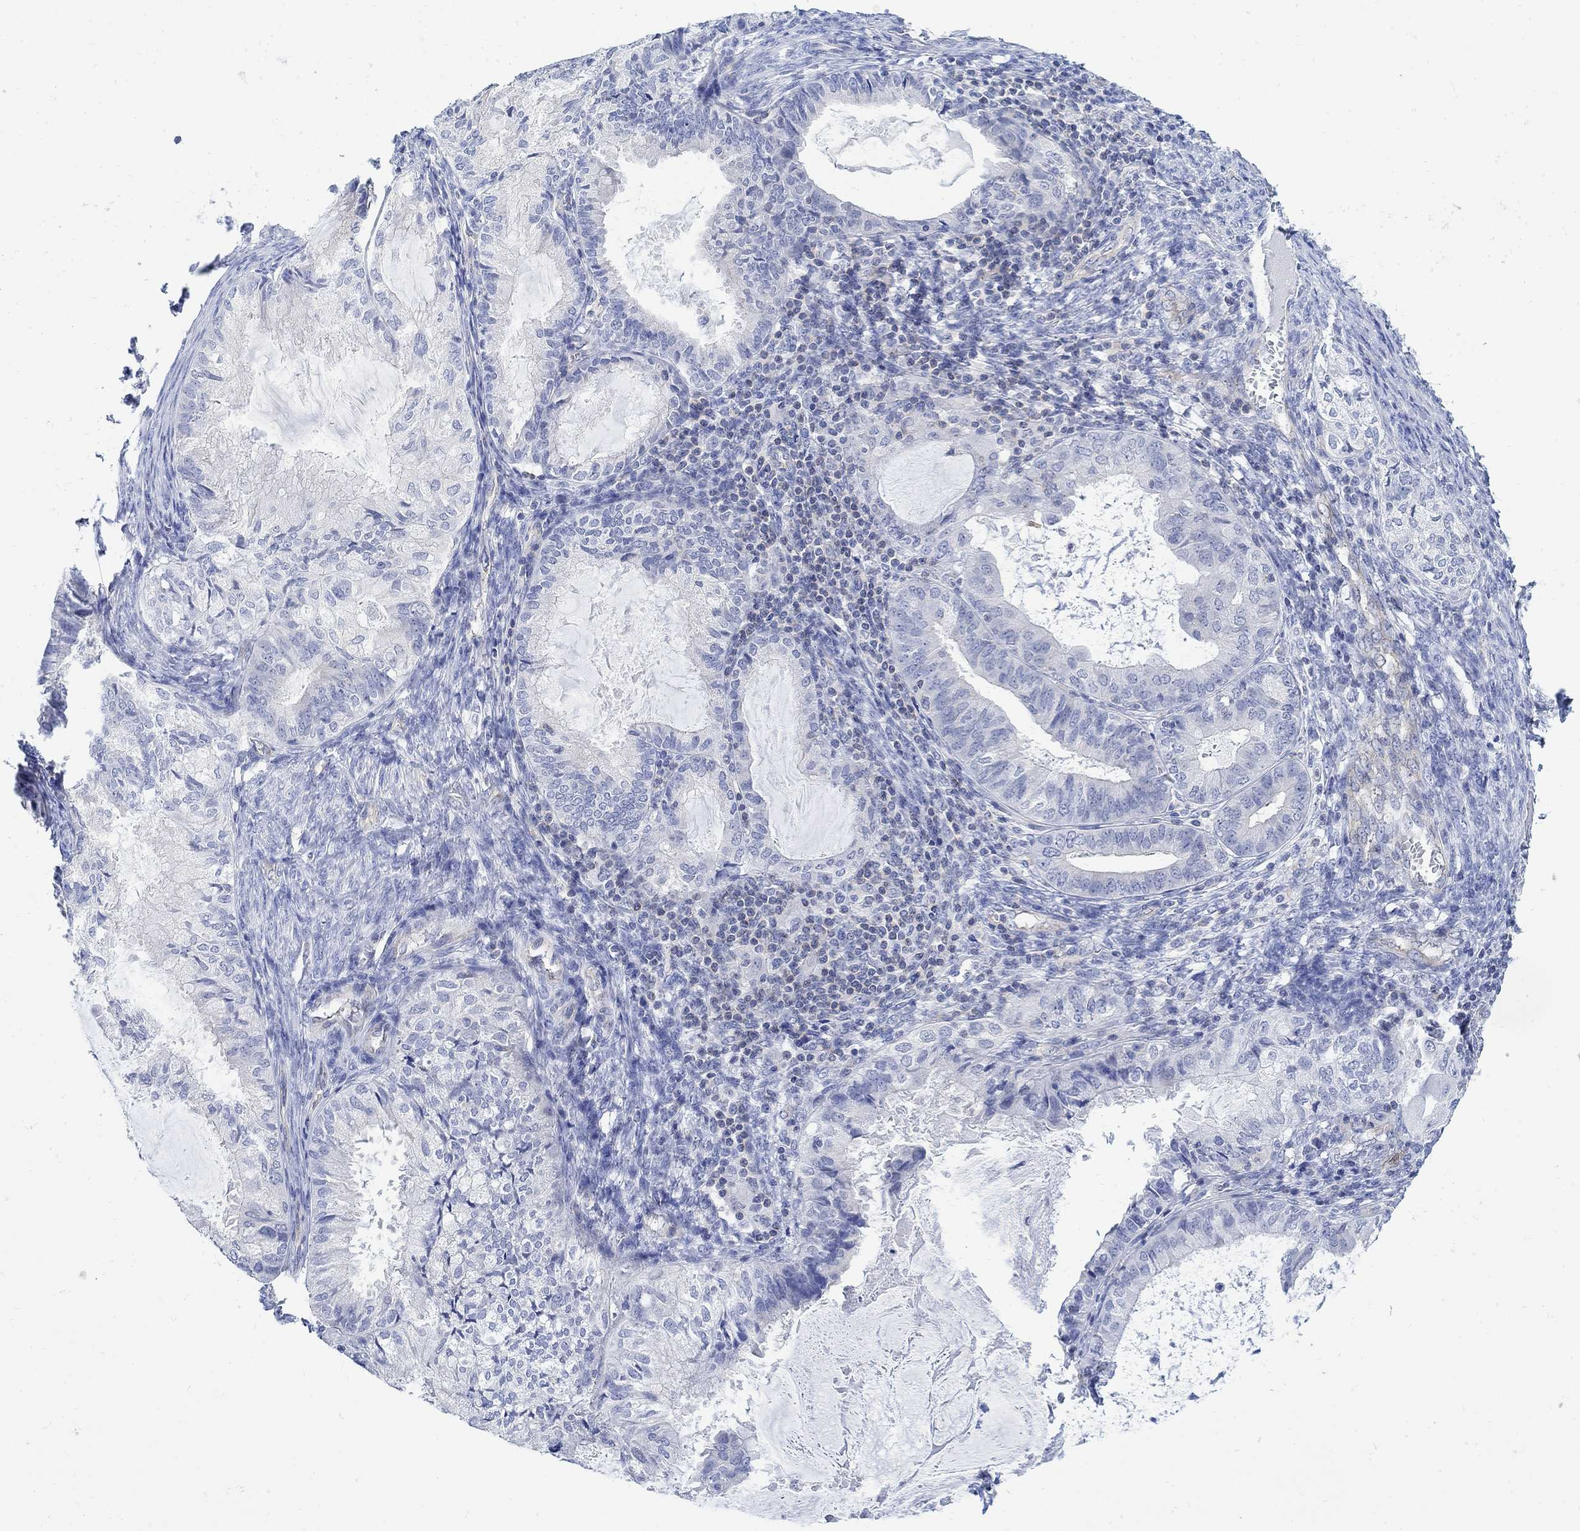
{"staining": {"intensity": "negative", "quantity": "none", "location": "none"}, "tissue": "endometrial cancer", "cell_type": "Tumor cells", "image_type": "cancer", "snomed": [{"axis": "morphology", "description": "Adenocarcinoma, NOS"}, {"axis": "topography", "description": "Endometrium"}], "caption": "Human endometrial cancer (adenocarcinoma) stained for a protein using immunohistochemistry reveals no staining in tumor cells.", "gene": "PHF21B", "patient": {"sex": "female", "age": 86}}